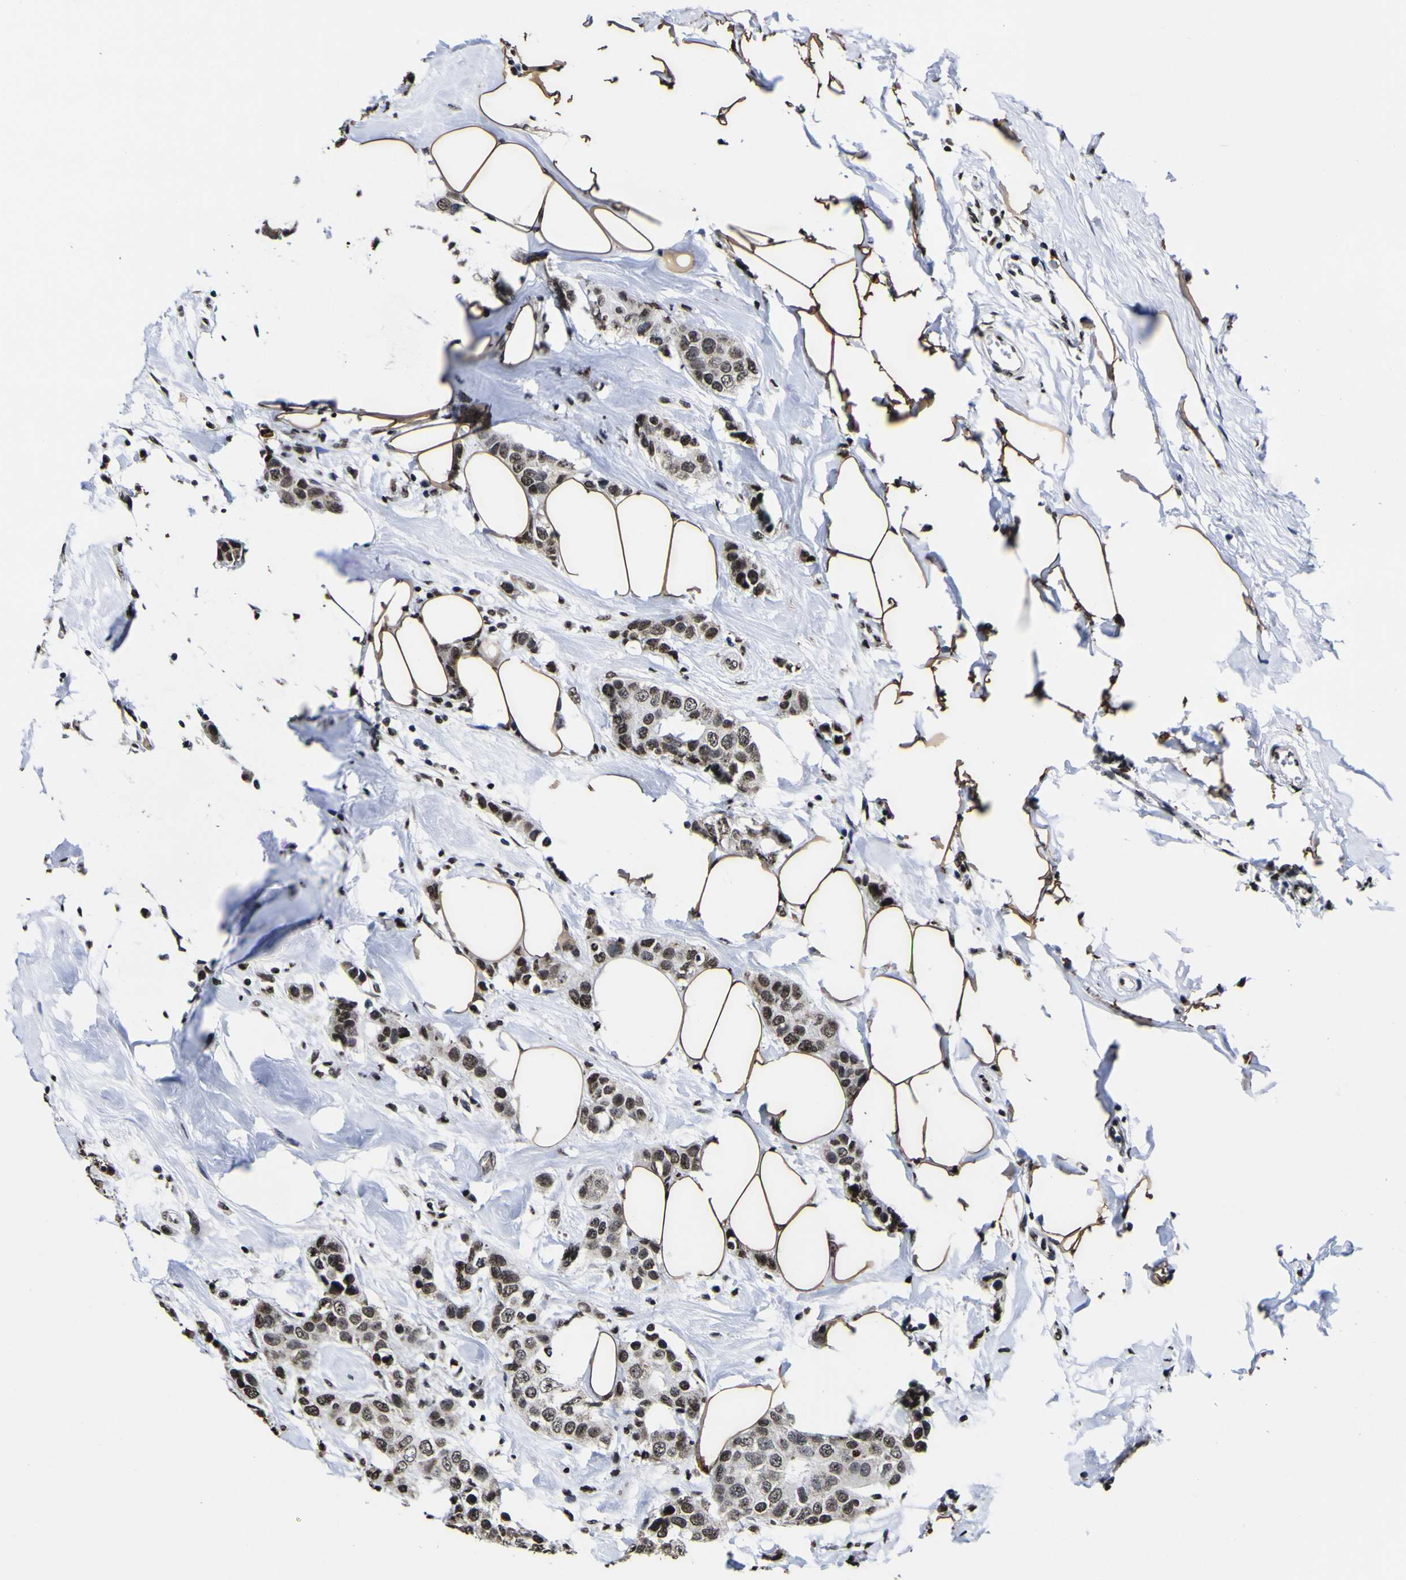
{"staining": {"intensity": "strong", "quantity": ">75%", "location": "nuclear"}, "tissue": "breast cancer", "cell_type": "Tumor cells", "image_type": "cancer", "snomed": [{"axis": "morphology", "description": "Normal tissue, NOS"}, {"axis": "morphology", "description": "Duct carcinoma"}, {"axis": "topography", "description": "Breast"}], "caption": "Immunohistochemistry (IHC) photomicrograph of neoplastic tissue: human breast cancer (intraductal carcinoma) stained using immunohistochemistry (IHC) demonstrates high levels of strong protein expression localized specifically in the nuclear of tumor cells, appearing as a nuclear brown color.", "gene": "PIAS1", "patient": {"sex": "female", "age": 50}}